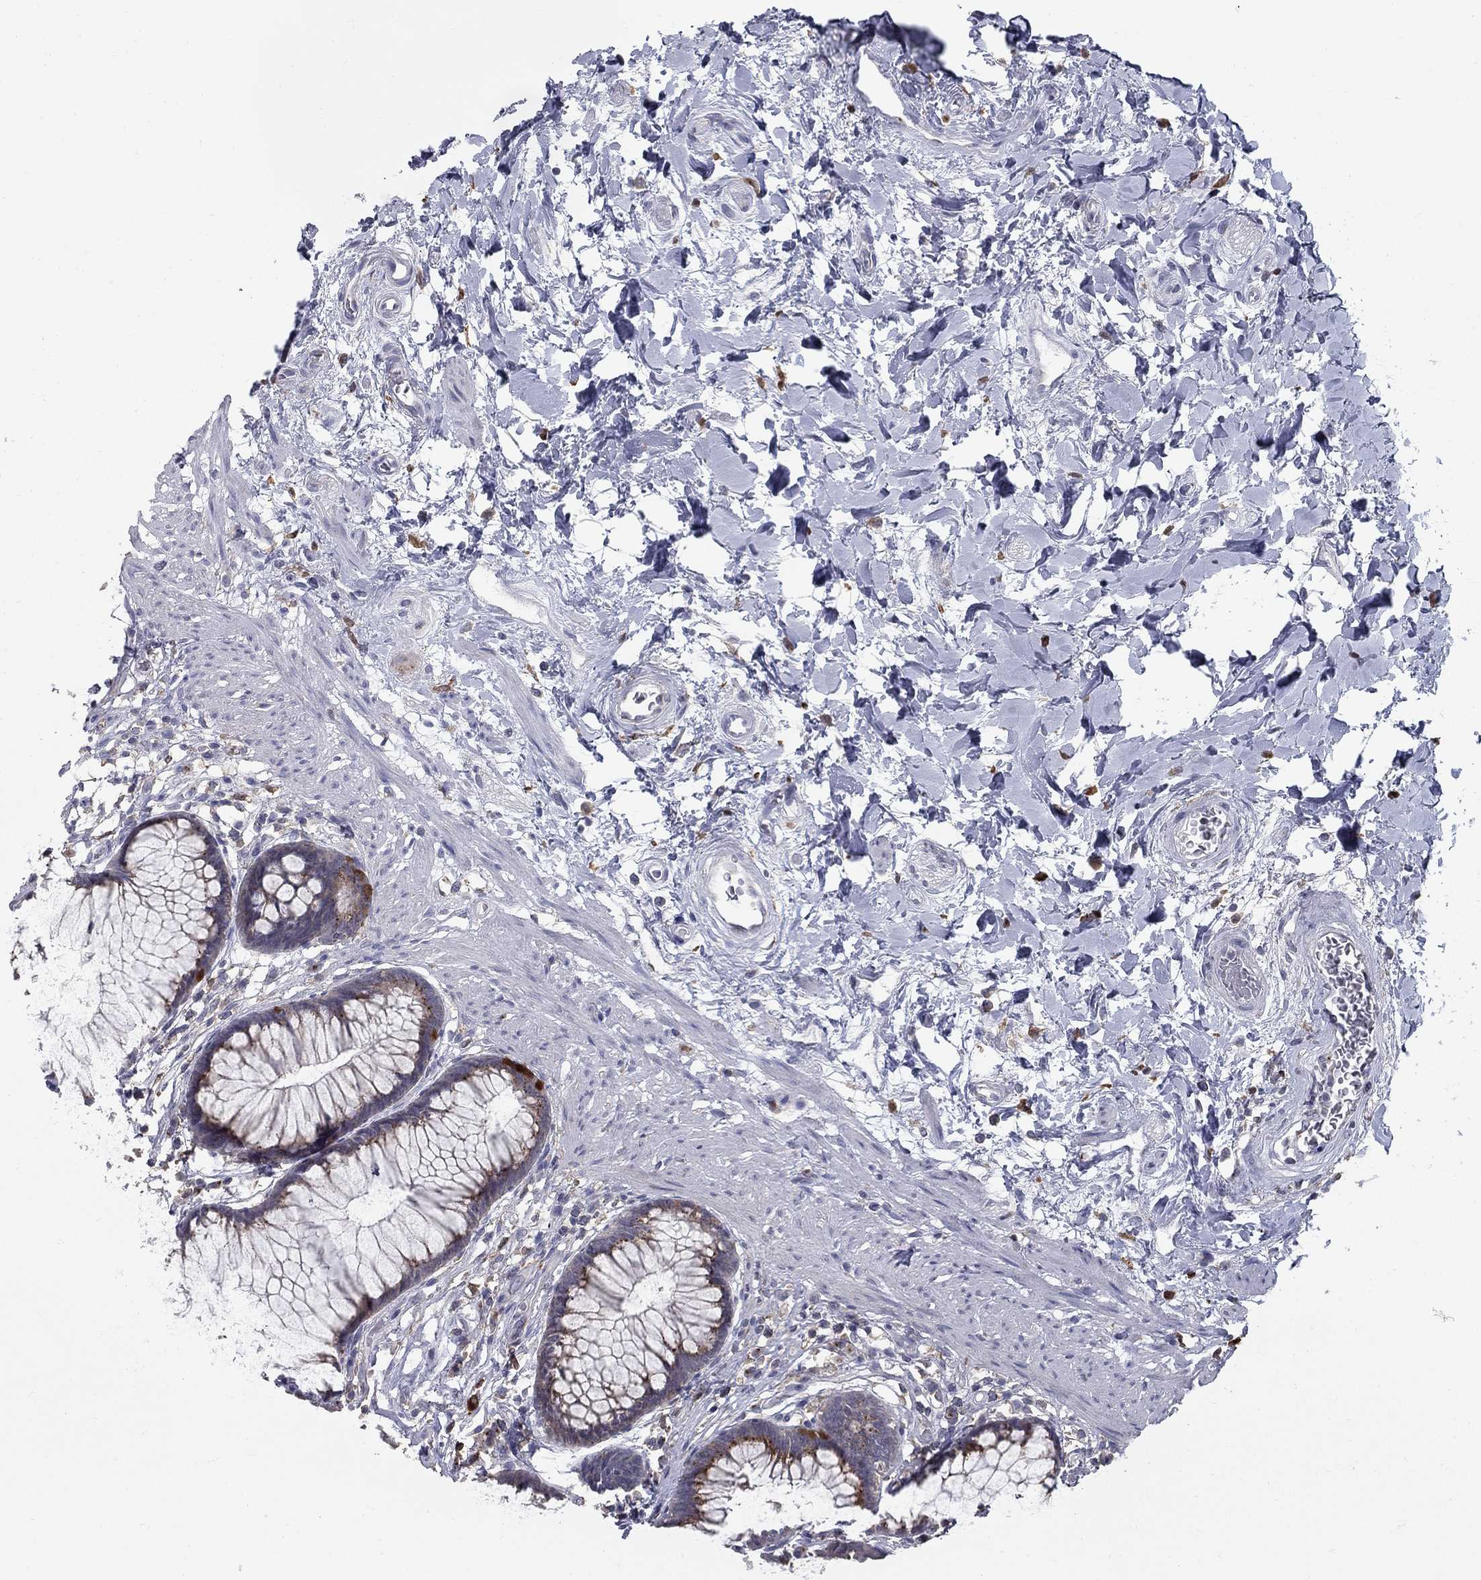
{"staining": {"intensity": "moderate", "quantity": "25%-75%", "location": "cytoplasmic/membranous"}, "tissue": "rectum", "cell_type": "Glandular cells", "image_type": "normal", "snomed": [{"axis": "morphology", "description": "Normal tissue, NOS"}, {"axis": "topography", "description": "Smooth muscle"}, {"axis": "topography", "description": "Rectum"}], "caption": "This photomicrograph demonstrates immunohistochemistry (IHC) staining of unremarkable rectum, with medium moderate cytoplasmic/membranous staining in about 25%-75% of glandular cells.", "gene": "KIAA0319L", "patient": {"sex": "male", "age": 53}}